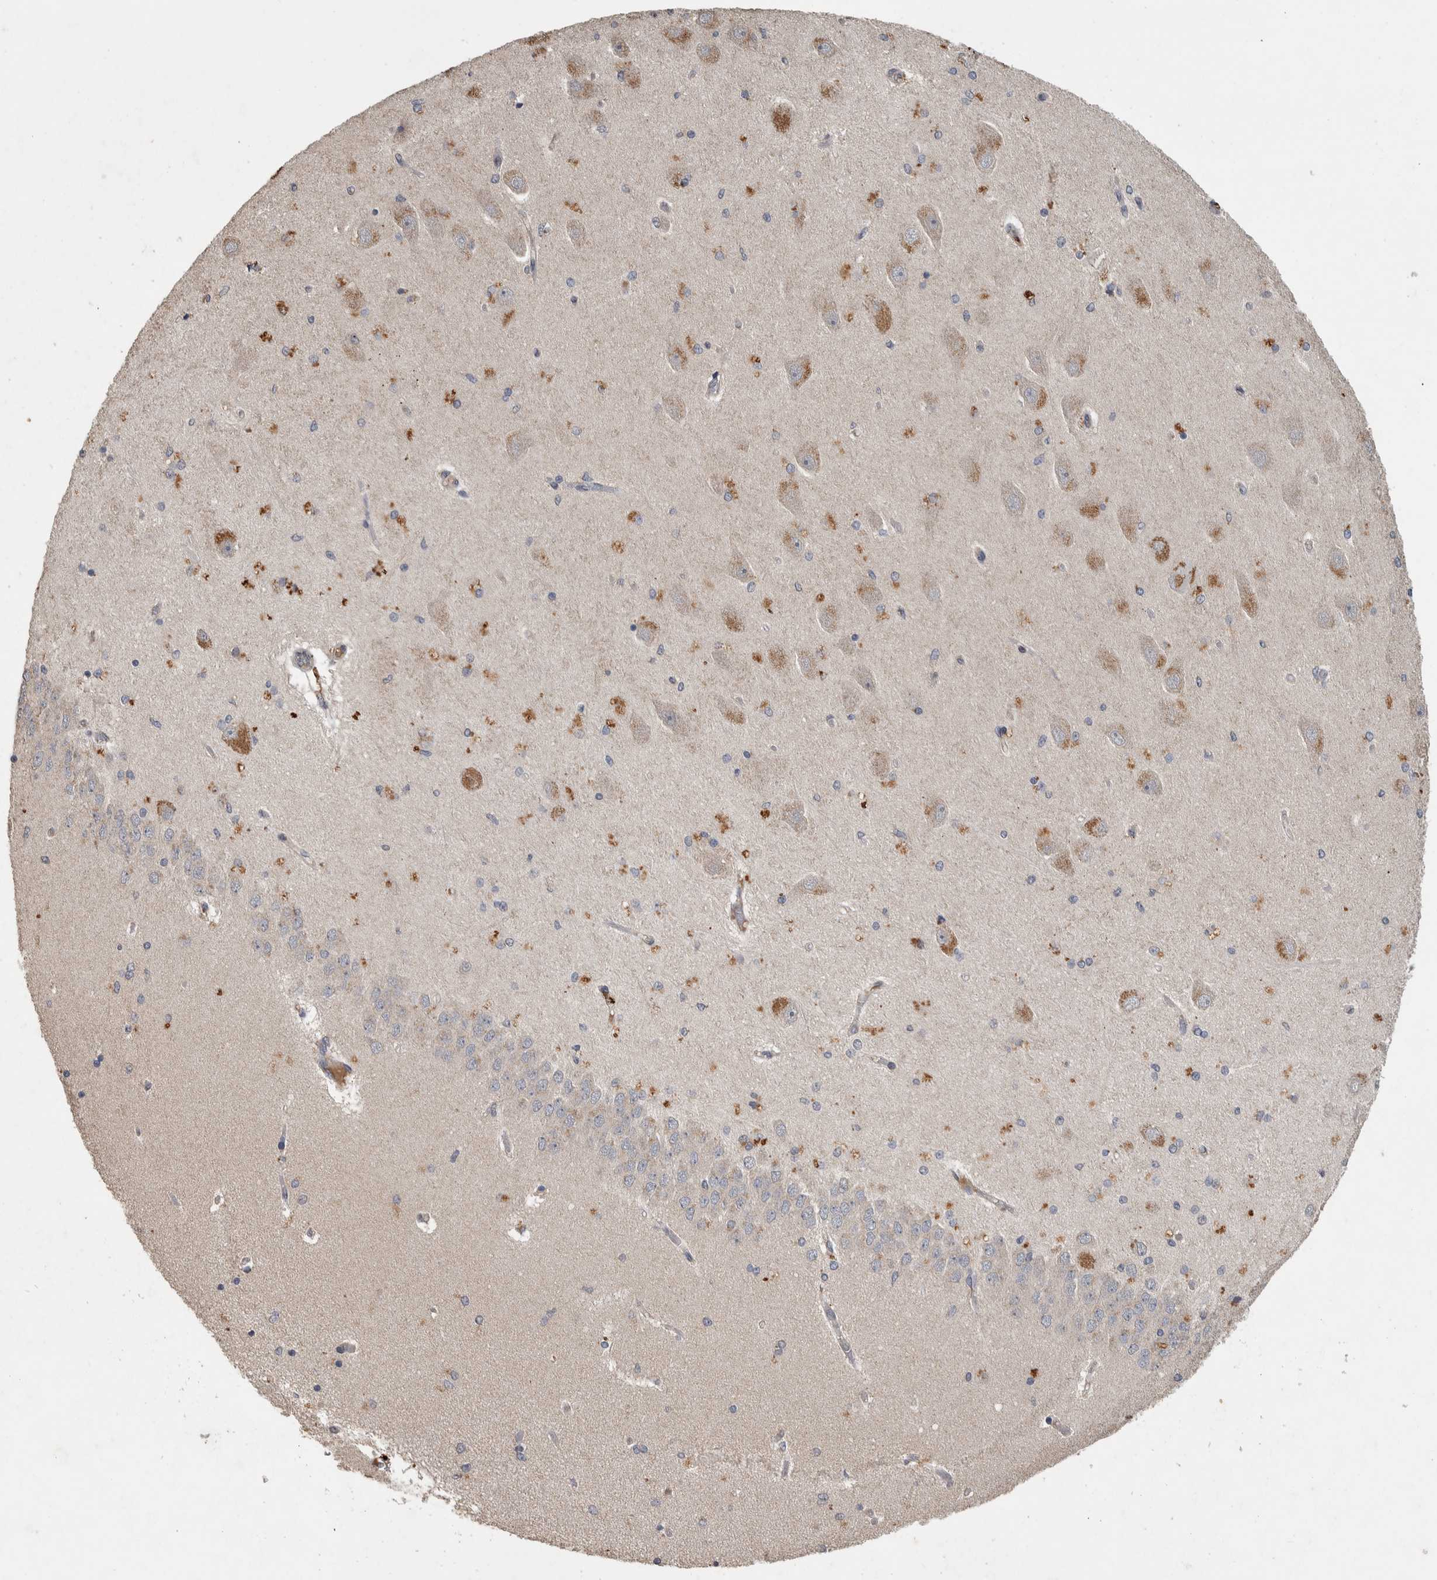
{"staining": {"intensity": "negative", "quantity": "none", "location": "none"}, "tissue": "hippocampus", "cell_type": "Glial cells", "image_type": "normal", "snomed": [{"axis": "morphology", "description": "Normal tissue, NOS"}, {"axis": "topography", "description": "Hippocampus"}], "caption": "An immunohistochemistry image of normal hippocampus is shown. There is no staining in glial cells of hippocampus.", "gene": "CHRM3", "patient": {"sex": "female", "age": 54}}